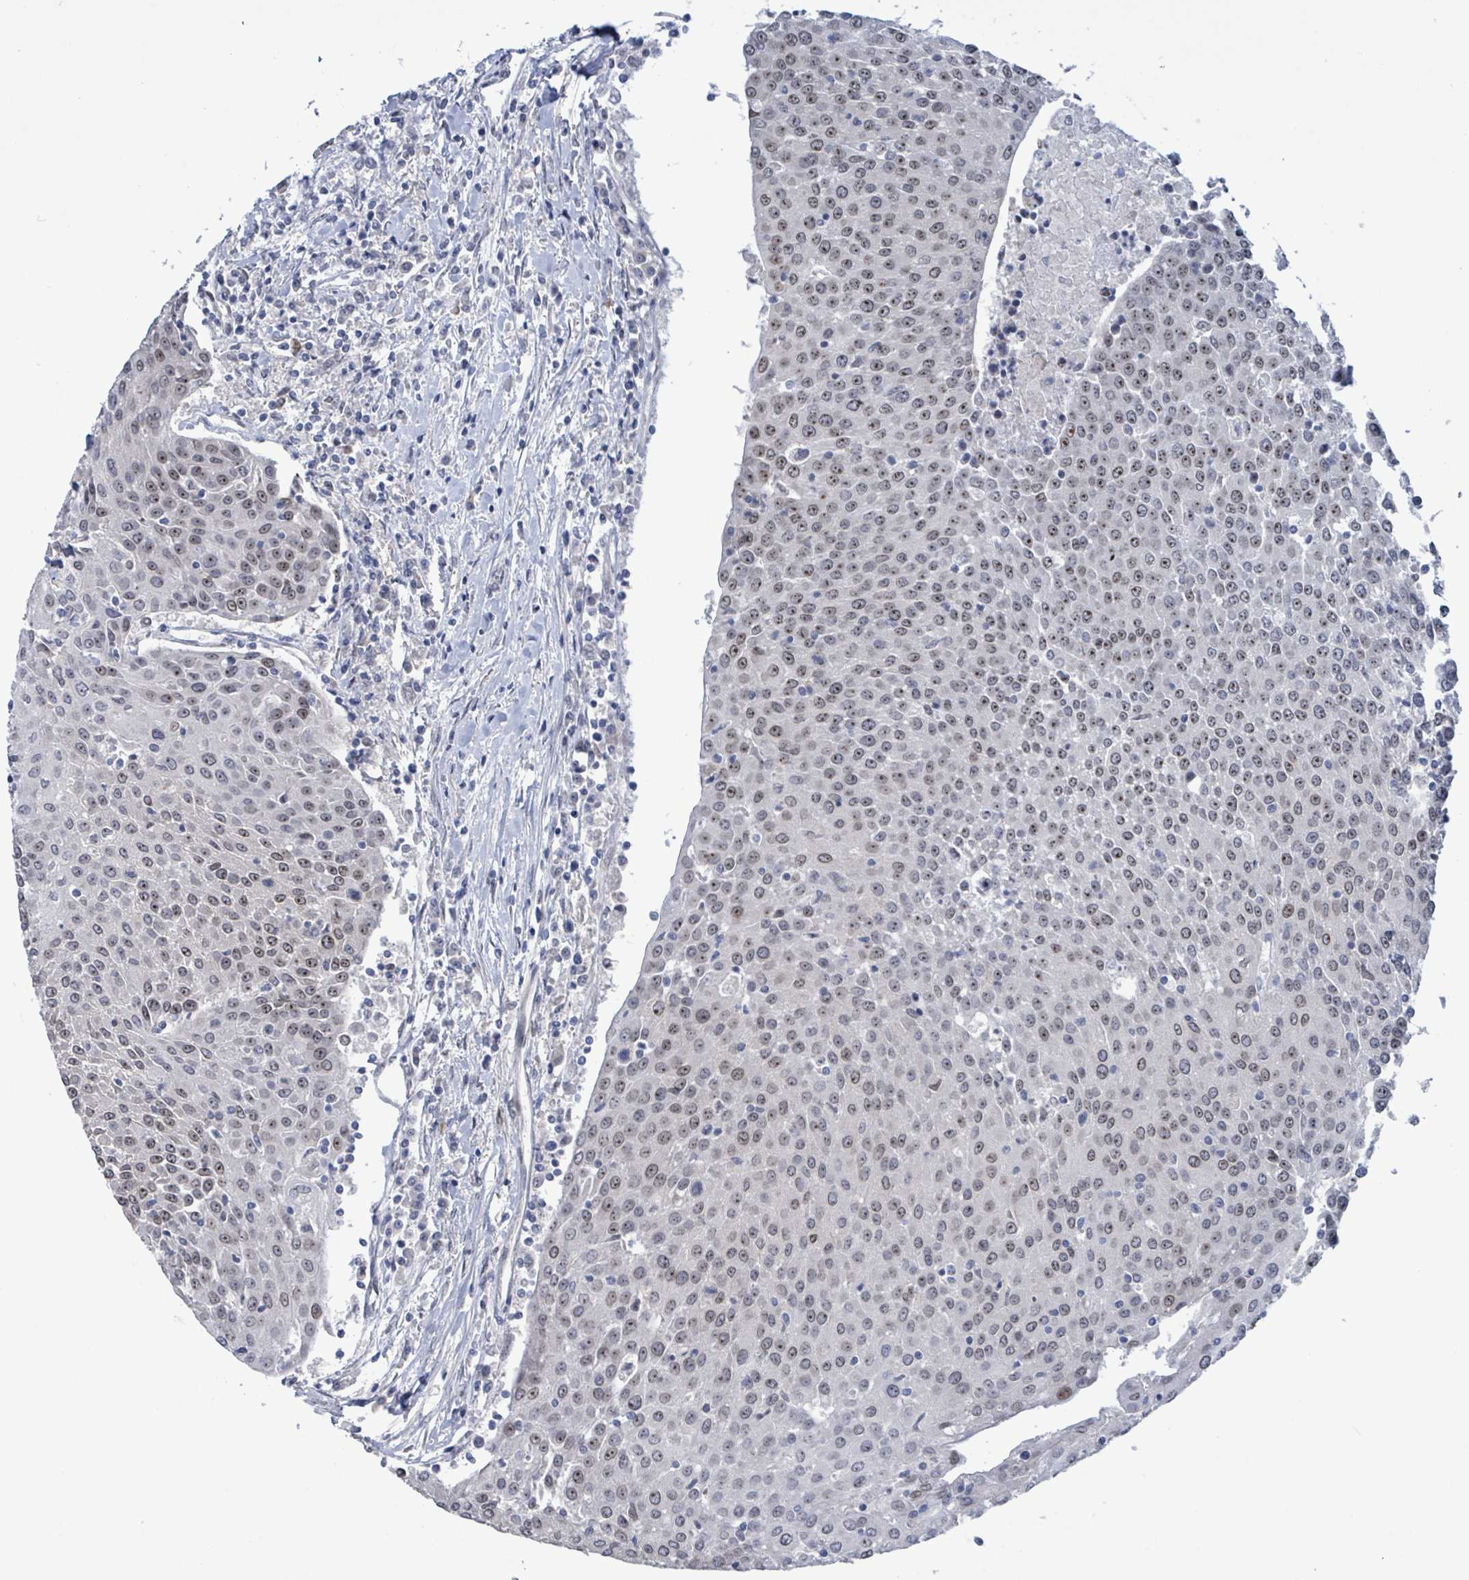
{"staining": {"intensity": "weak", "quantity": ">75%", "location": "nuclear"}, "tissue": "urothelial cancer", "cell_type": "Tumor cells", "image_type": "cancer", "snomed": [{"axis": "morphology", "description": "Urothelial carcinoma, High grade"}, {"axis": "topography", "description": "Urinary bladder"}], "caption": "Protein analysis of urothelial carcinoma (high-grade) tissue displays weak nuclear staining in about >75% of tumor cells.", "gene": "RRN3", "patient": {"sex": "female", "age": 85}}